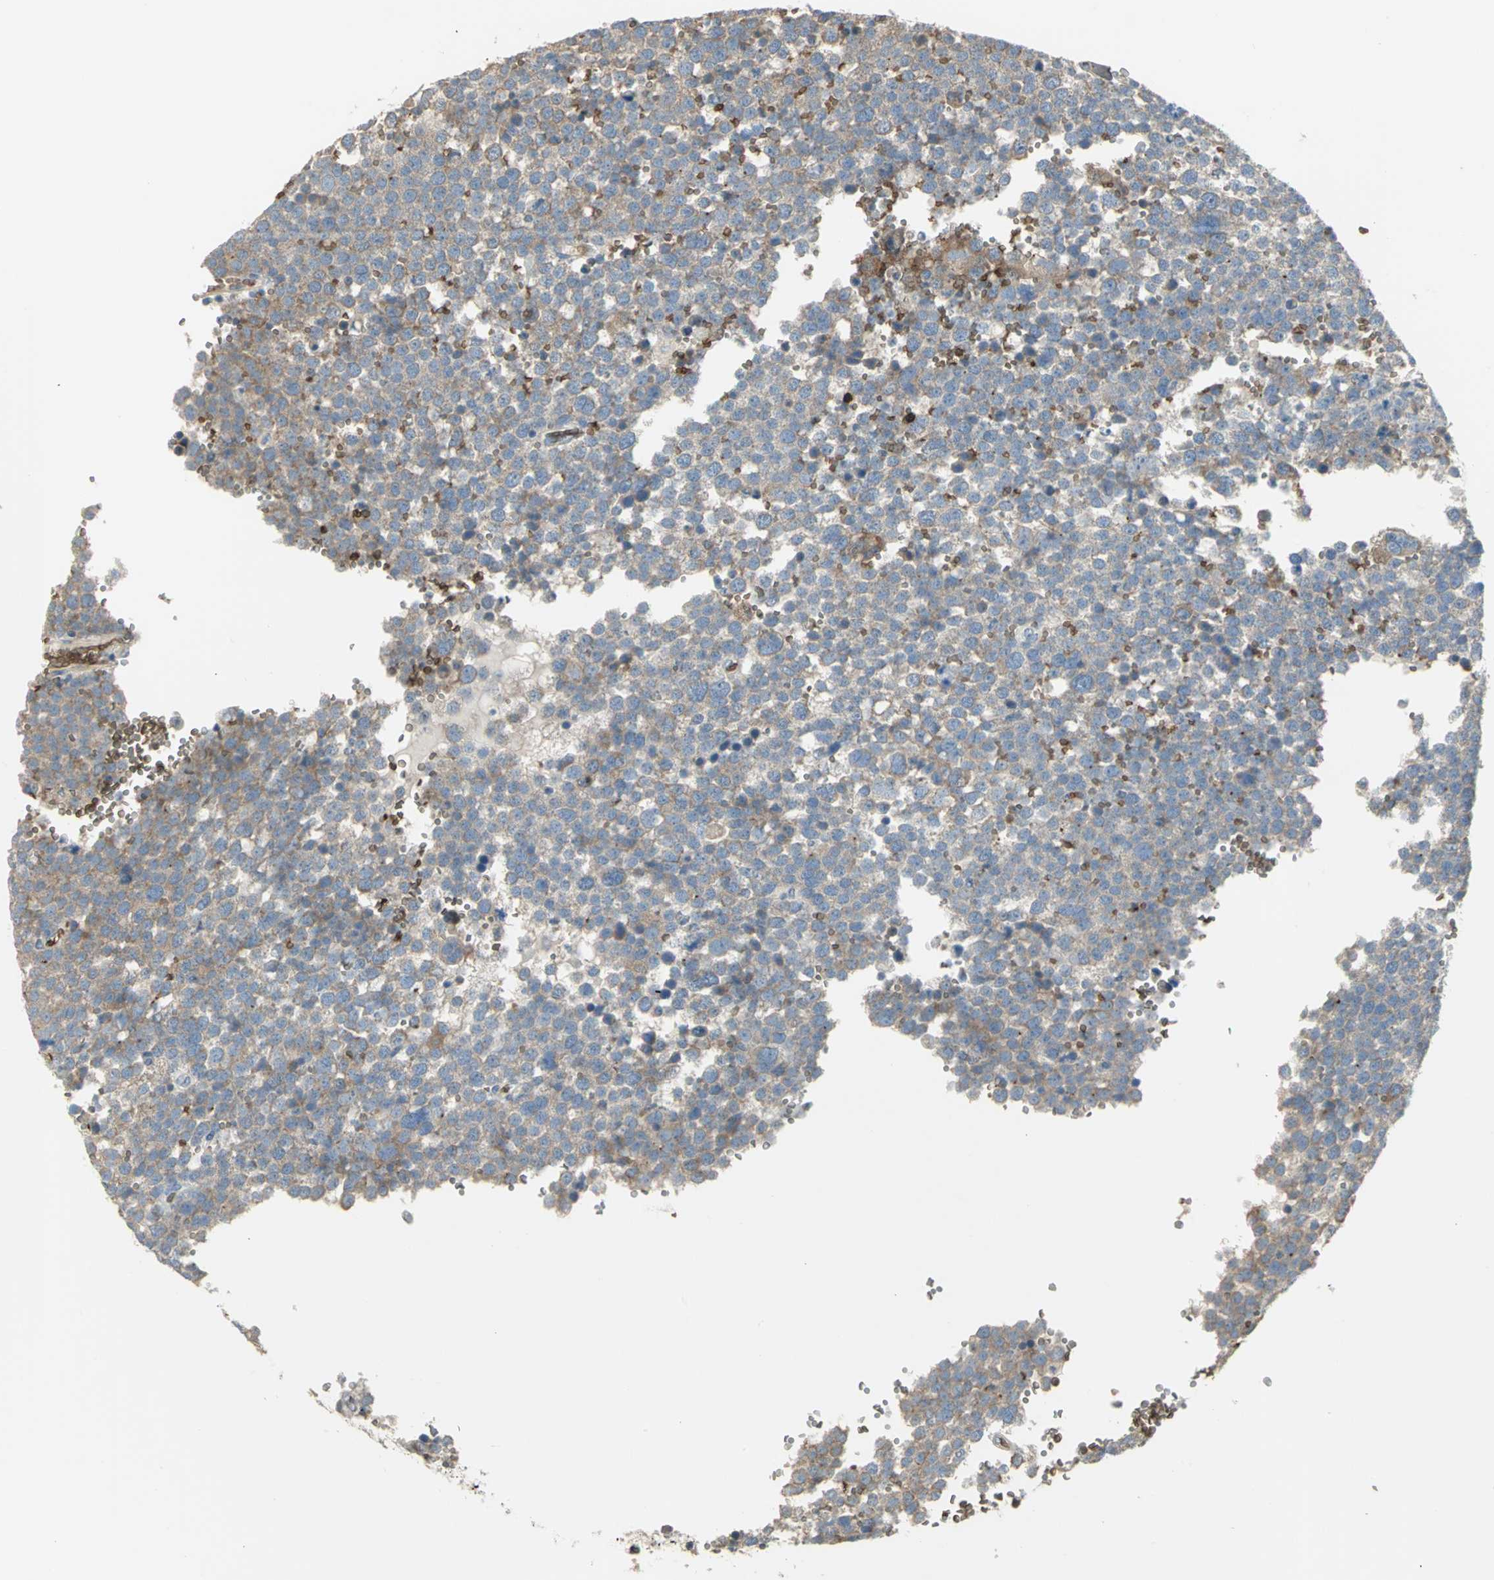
{"staining": {"intensity": "negative", "quantity": "none", "location": "none"}, "tissue": "testis cancer", "cell_type": "Tumor cells", "image_type": "cancer", "snomed": [{"axis": "morphology", "description": "Seminoma, NOS"}, {"axis": "topography", "description": "Testis"}], "caption": "Immunohistochemistry histopathology image of neoplastic tissue: testis cancer (seminoma) stained with DAB (3,3'-diaminobenzidine) displays no significant protein staining in tumor cells.", "gene": "ANK1", "patient": {"sex": "male", "age": 71}}